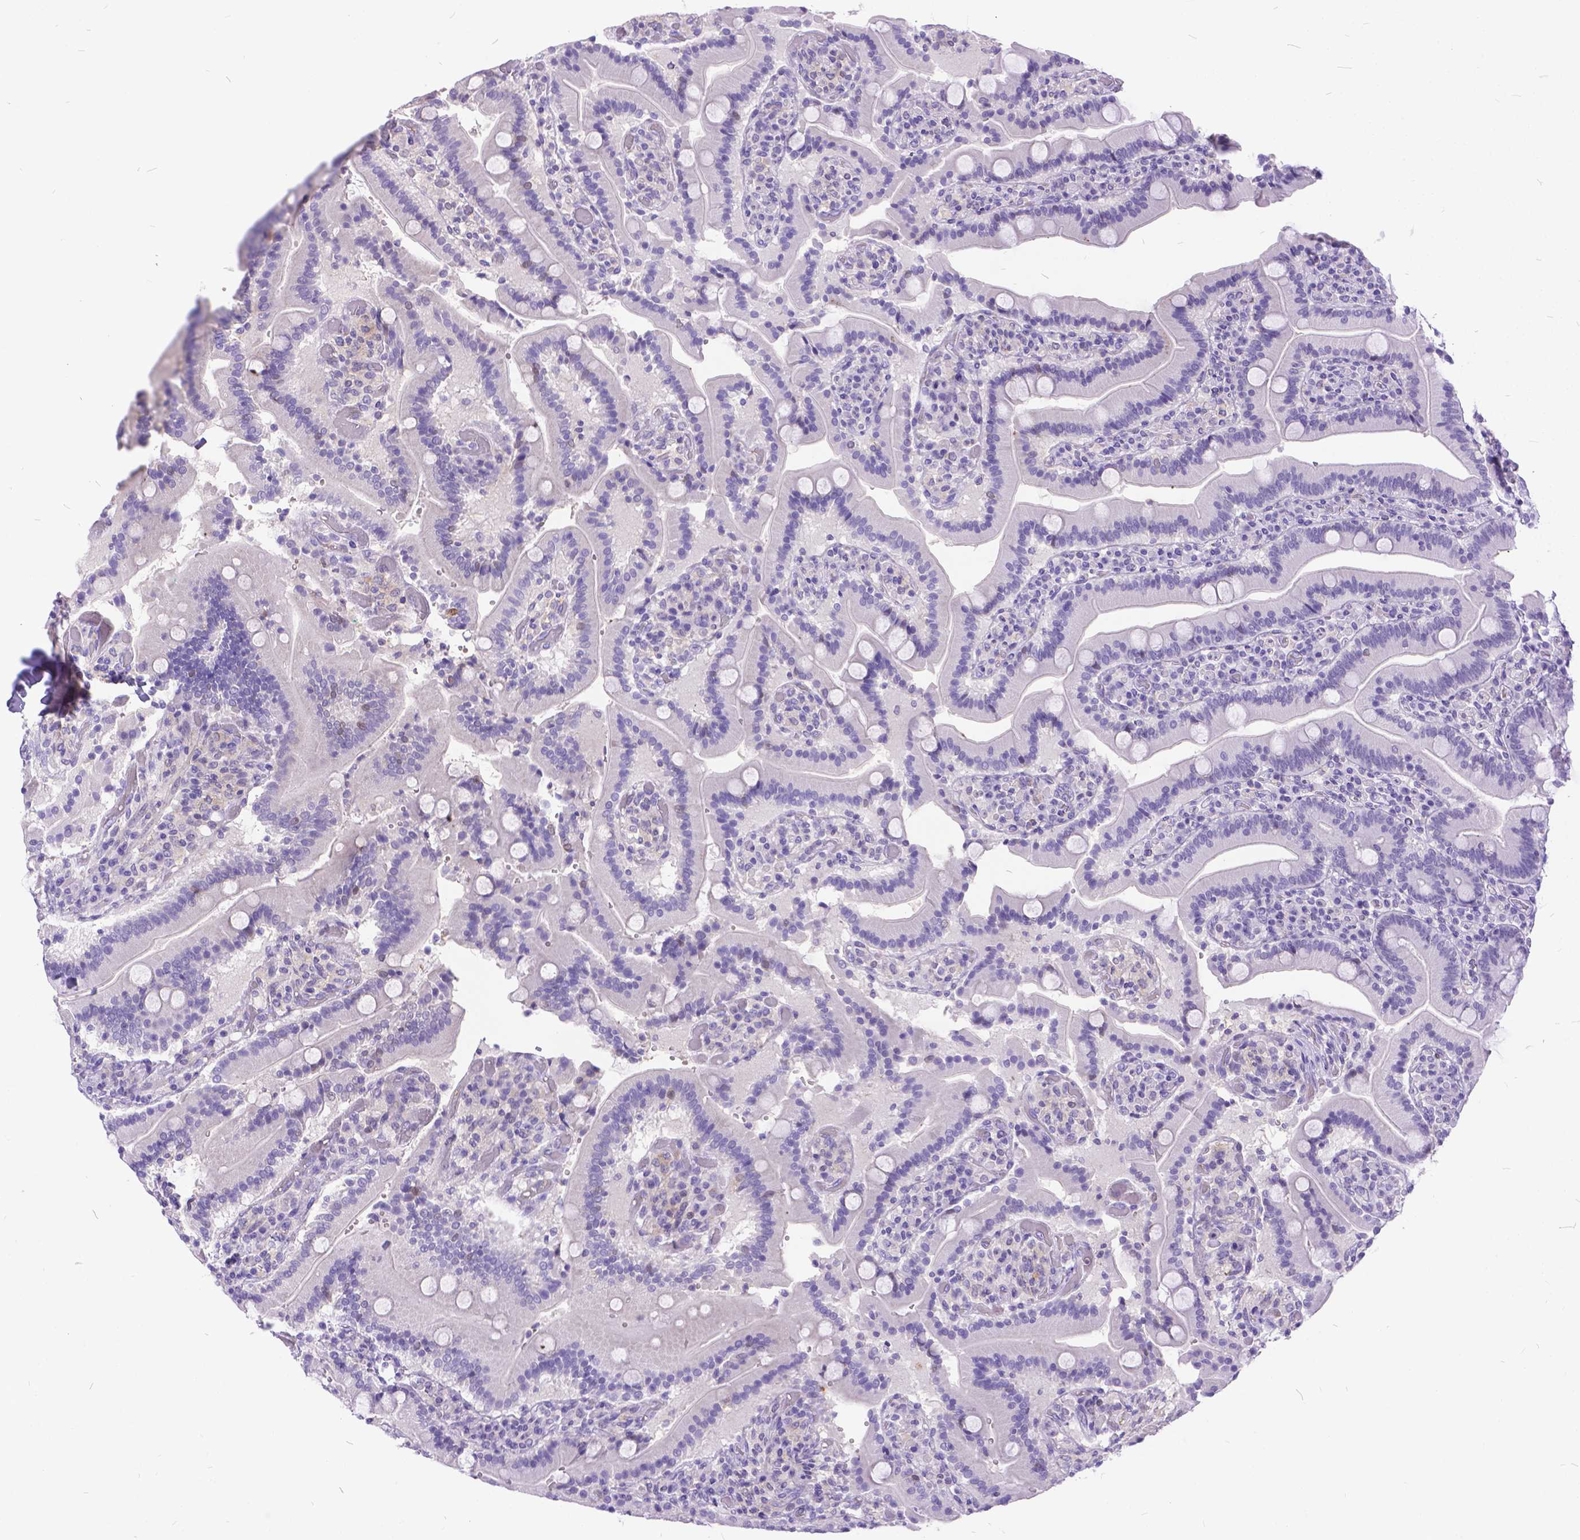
{"staining": {"intensity": "weak", "quantity": "<25%", "location": "cytoplasmic/membranous,nuclear"}, "tissue": "duodenum", "cell_type": "Glandular cells", "image_type": "normal", "snomed": [{"axis": "morphology", "description": "Normal tissue, NOS"}, {"axis": "topography", "description": "Duodenum"}], "caption": "High magnification brightfield microscopy of normal duodenum stained with DAB (brown) and counterstained with hematoxylin (blue): glandular cells show no significant positivity. (DAB (3,3'-diaminobenzidine) immunohistochemistry (IHC) visualized using brightfield microscopy, high magnification).", "gene": "TMEM169", "patient": {"sex": "female", "age": 62}}